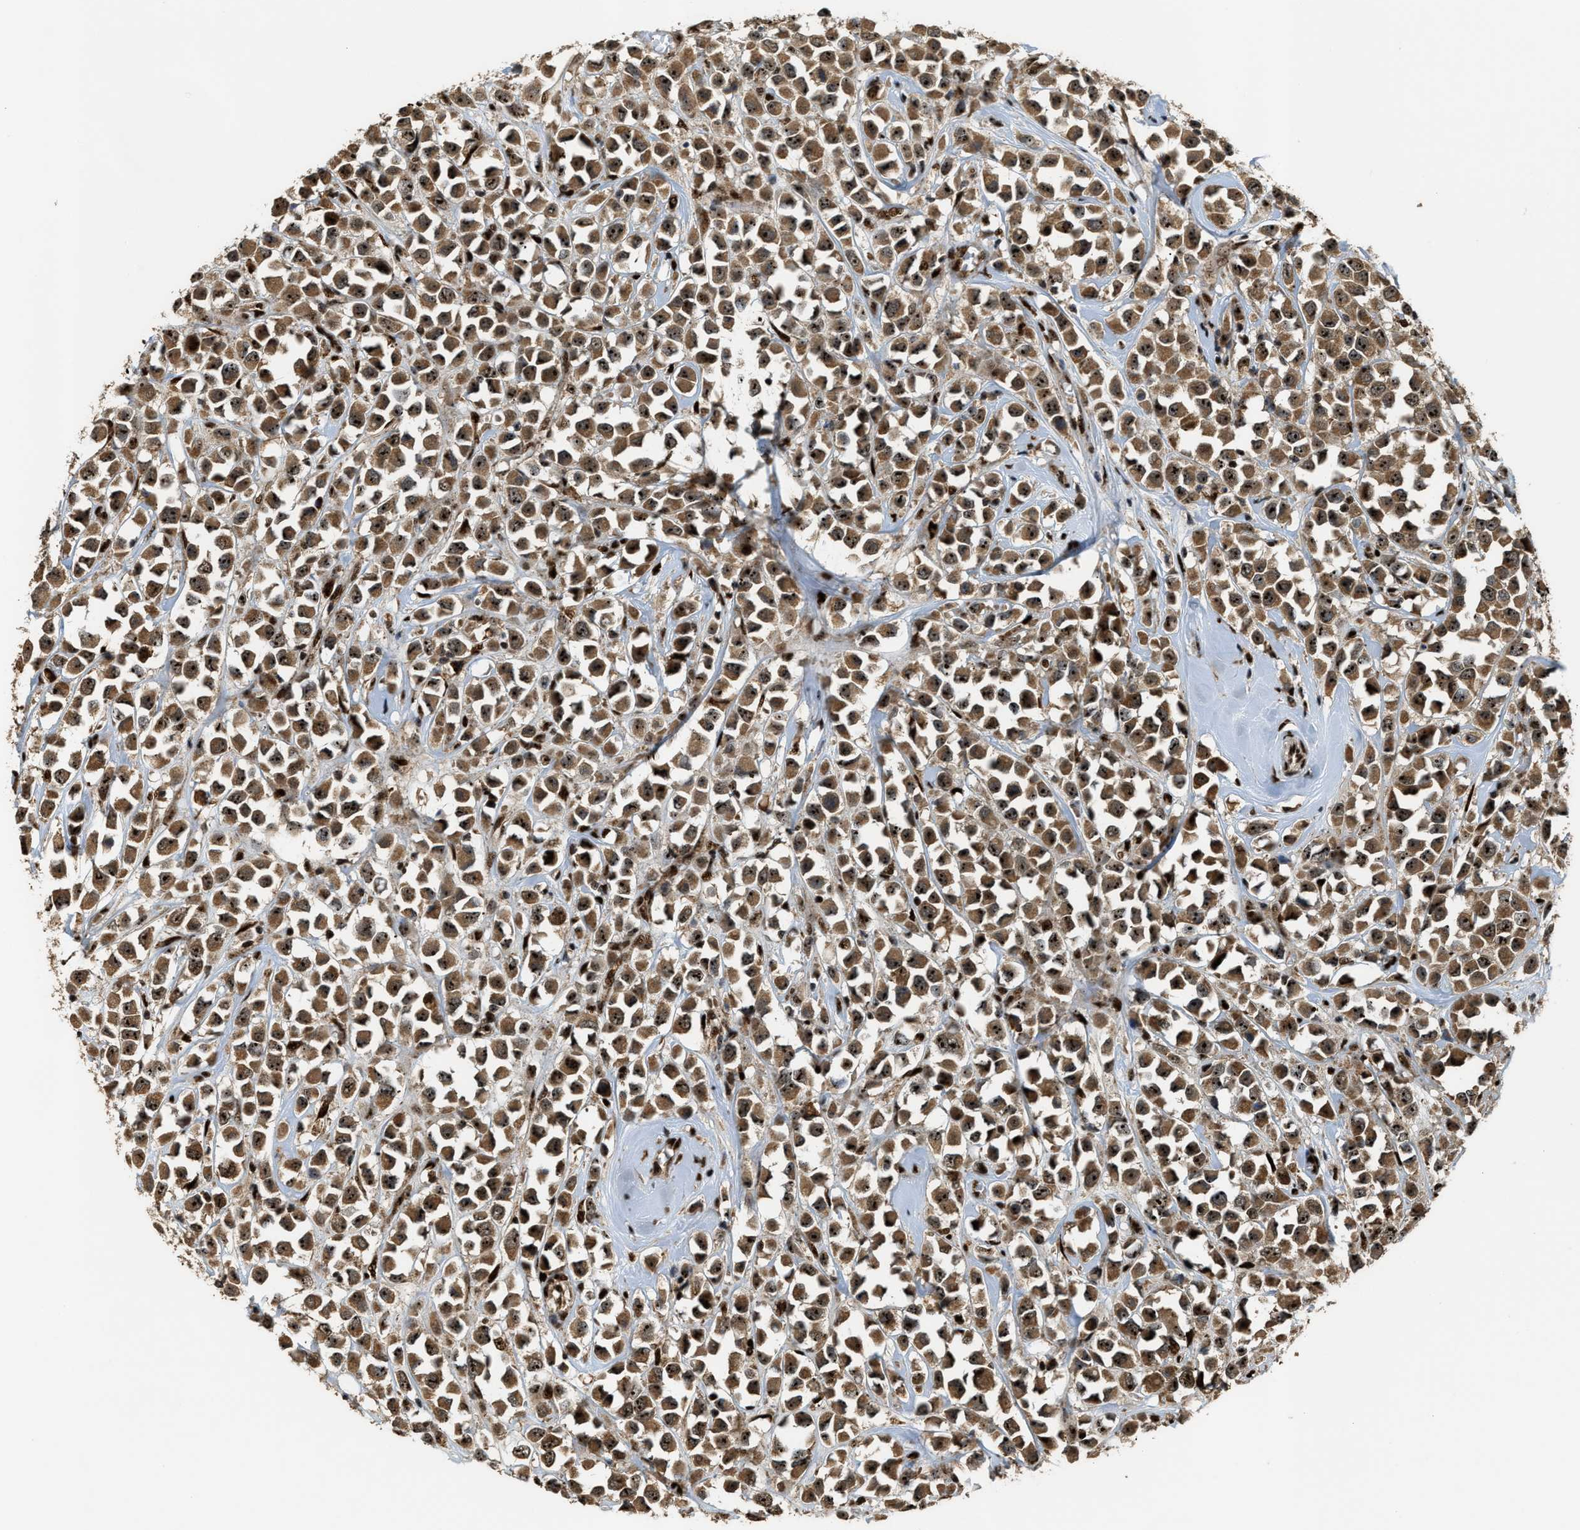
{"staining": {"intensity": "strong", "quantity": ">75%", "location": "cytoplasmic/membranous,nuclear"}, "tissue": "breast cancer", "cell_type": "Tumor cells", "image_type": "cancer", "snomed": [{"axis": "morphology", "description": "Duct carcinoma"}, {"axis": "topography", "description": "Breast"}], "caption": "This histopathology image demonstrates immunohistochemistry (IHC) staining of breast cancer (intraductal carcinoma), with high strong cytoplasmic/membranous and nuclear staining in approximately >75% of tumor cells.", "gene": "ZNF687", "patient": {"sex": "female", "age": 61}}